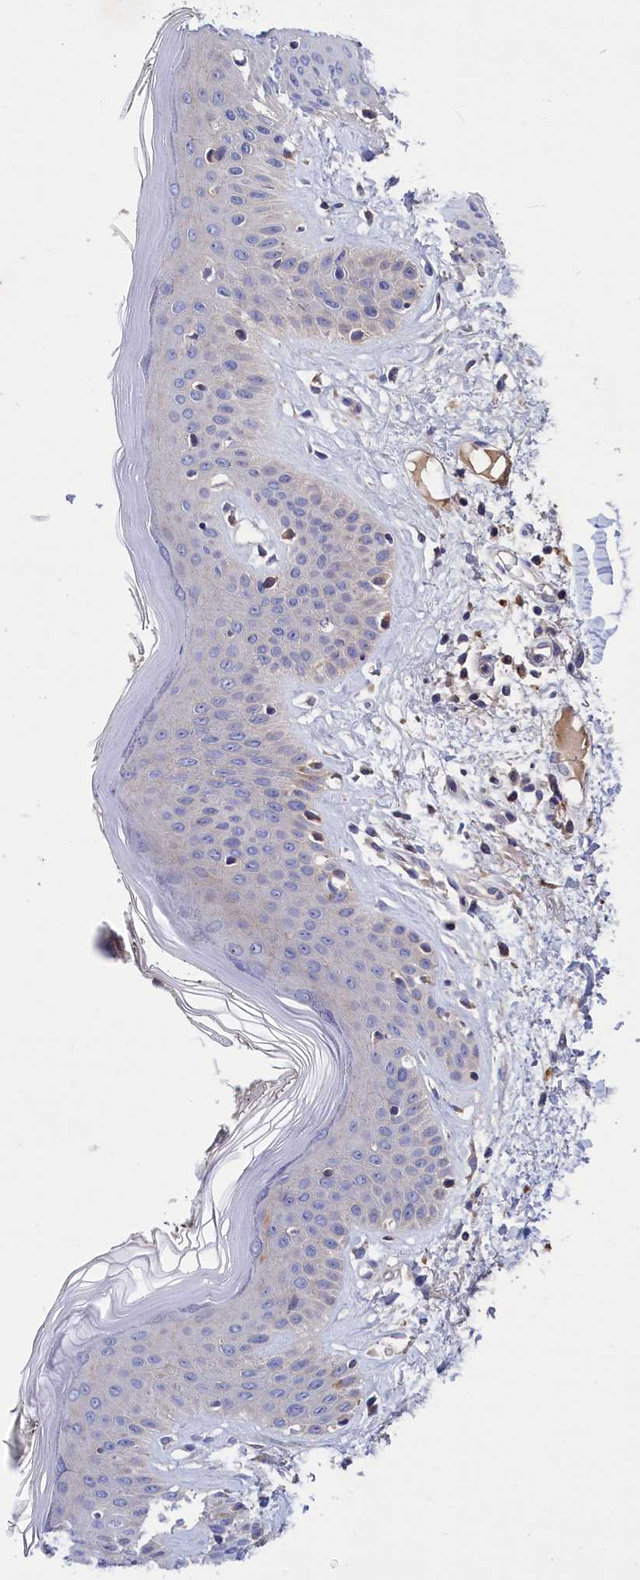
{"staining": {"intensity": "weak", "quantity": ">75%", "location": "cytoplasmic/membranous,nuclear"}, "tissue": "skin", "cell_type": "Fibroblasts", "image_type": "normal", "snomed": [{"axis": "morphology", "description": "Normal tissue, NOS"}, {"axis": "topography", "description": "Skin"}], "caption": "Protein staining of benign skin demonstrates weak cytoplasmic/membranous,nuclear expression in about >75% of fibroblasts.", "gene": "CRACD", "patient": {"sex": "female", "age": 64}}